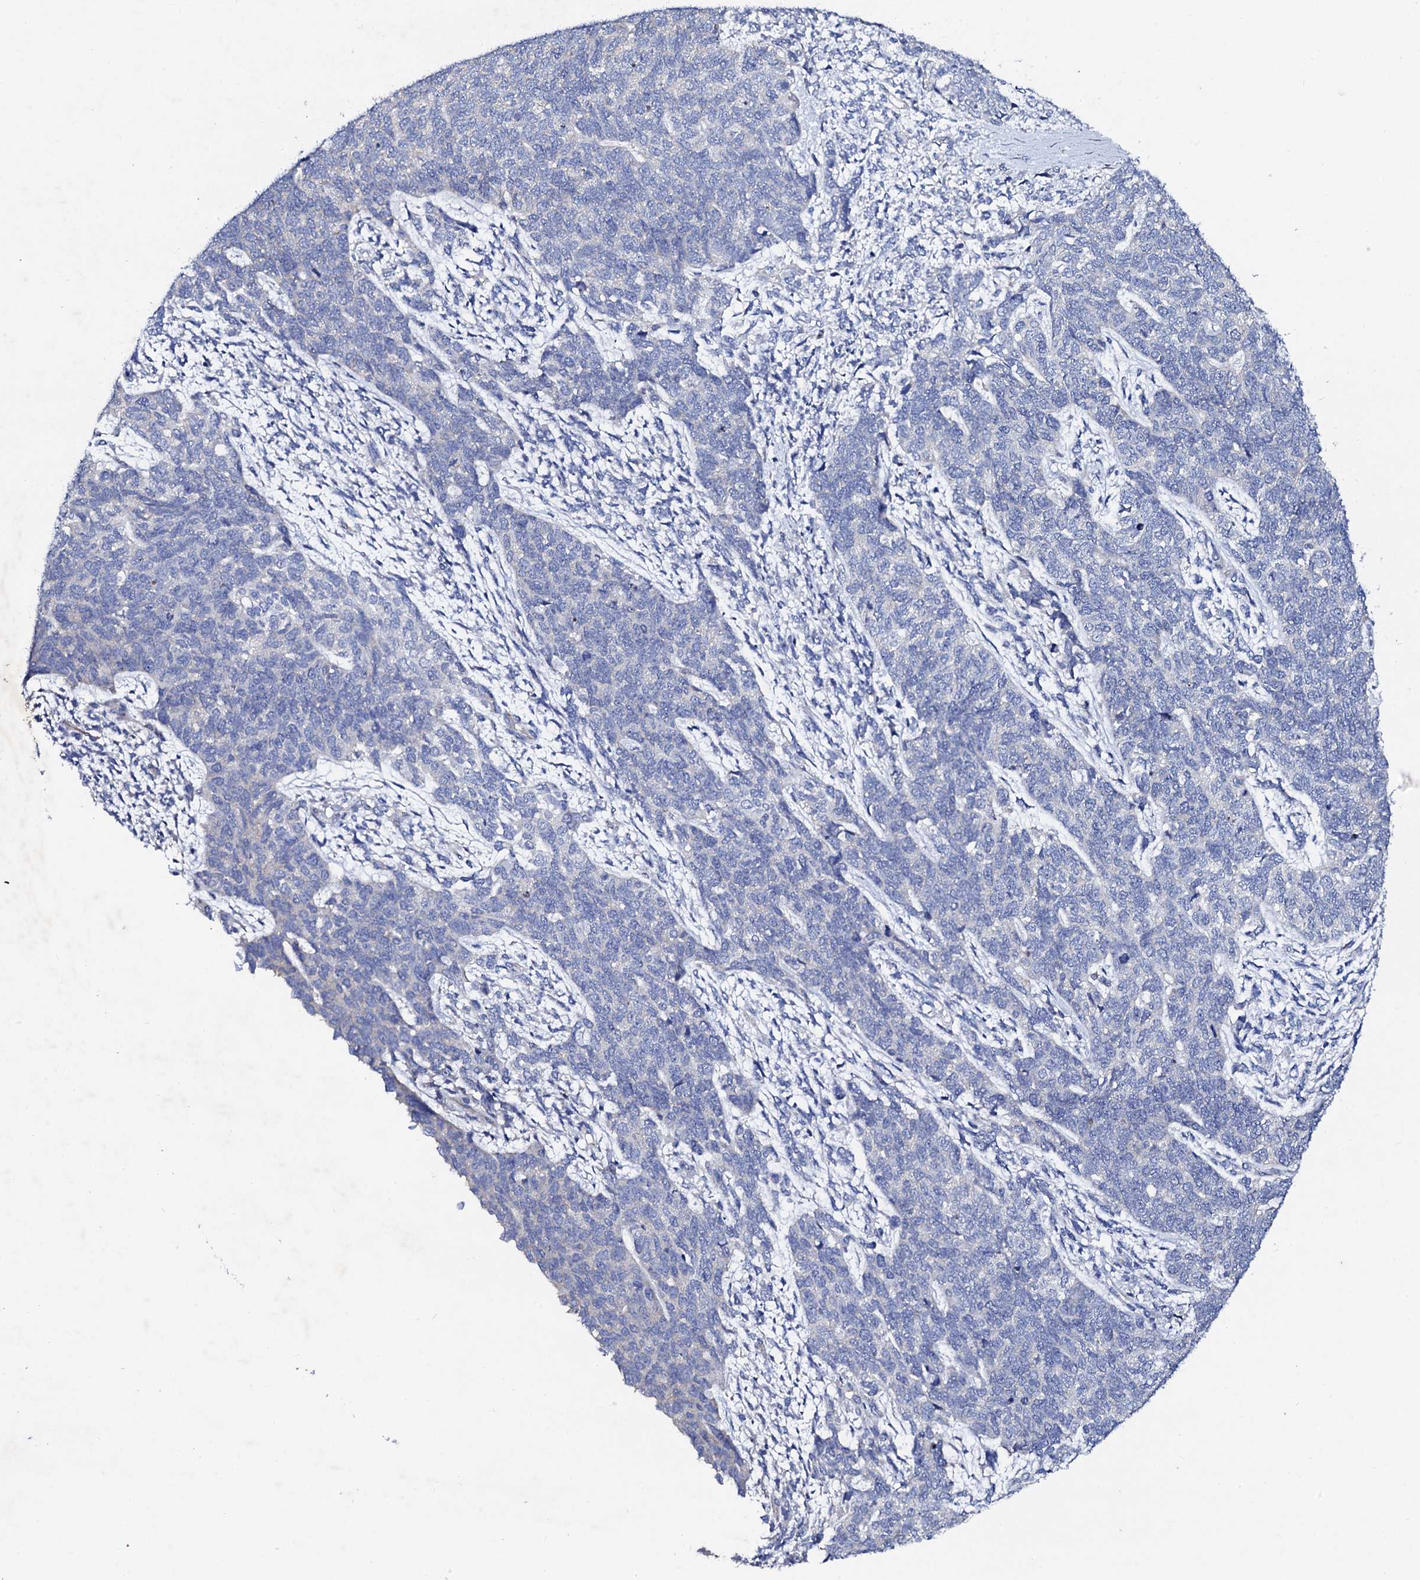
{"staining": {"intensity": "negative", "quantity": "none", "location": "none"}, "tissue": "cervical cancer", "cell_type": "Tumor cells", "image_type": "cancer", "snomed": [{"axis": "morphology", "description": "Squamous cell carcinoma, NOS"}, {"axis": "topography", "description": "Cervix"}], "caption": "The IHC photomicrograph has no significant positivity in tumor cells of cervical squamous cell carcinoma tissue.", "gene": "TRDN", "patient": {"sex": "female", "age": 63}}